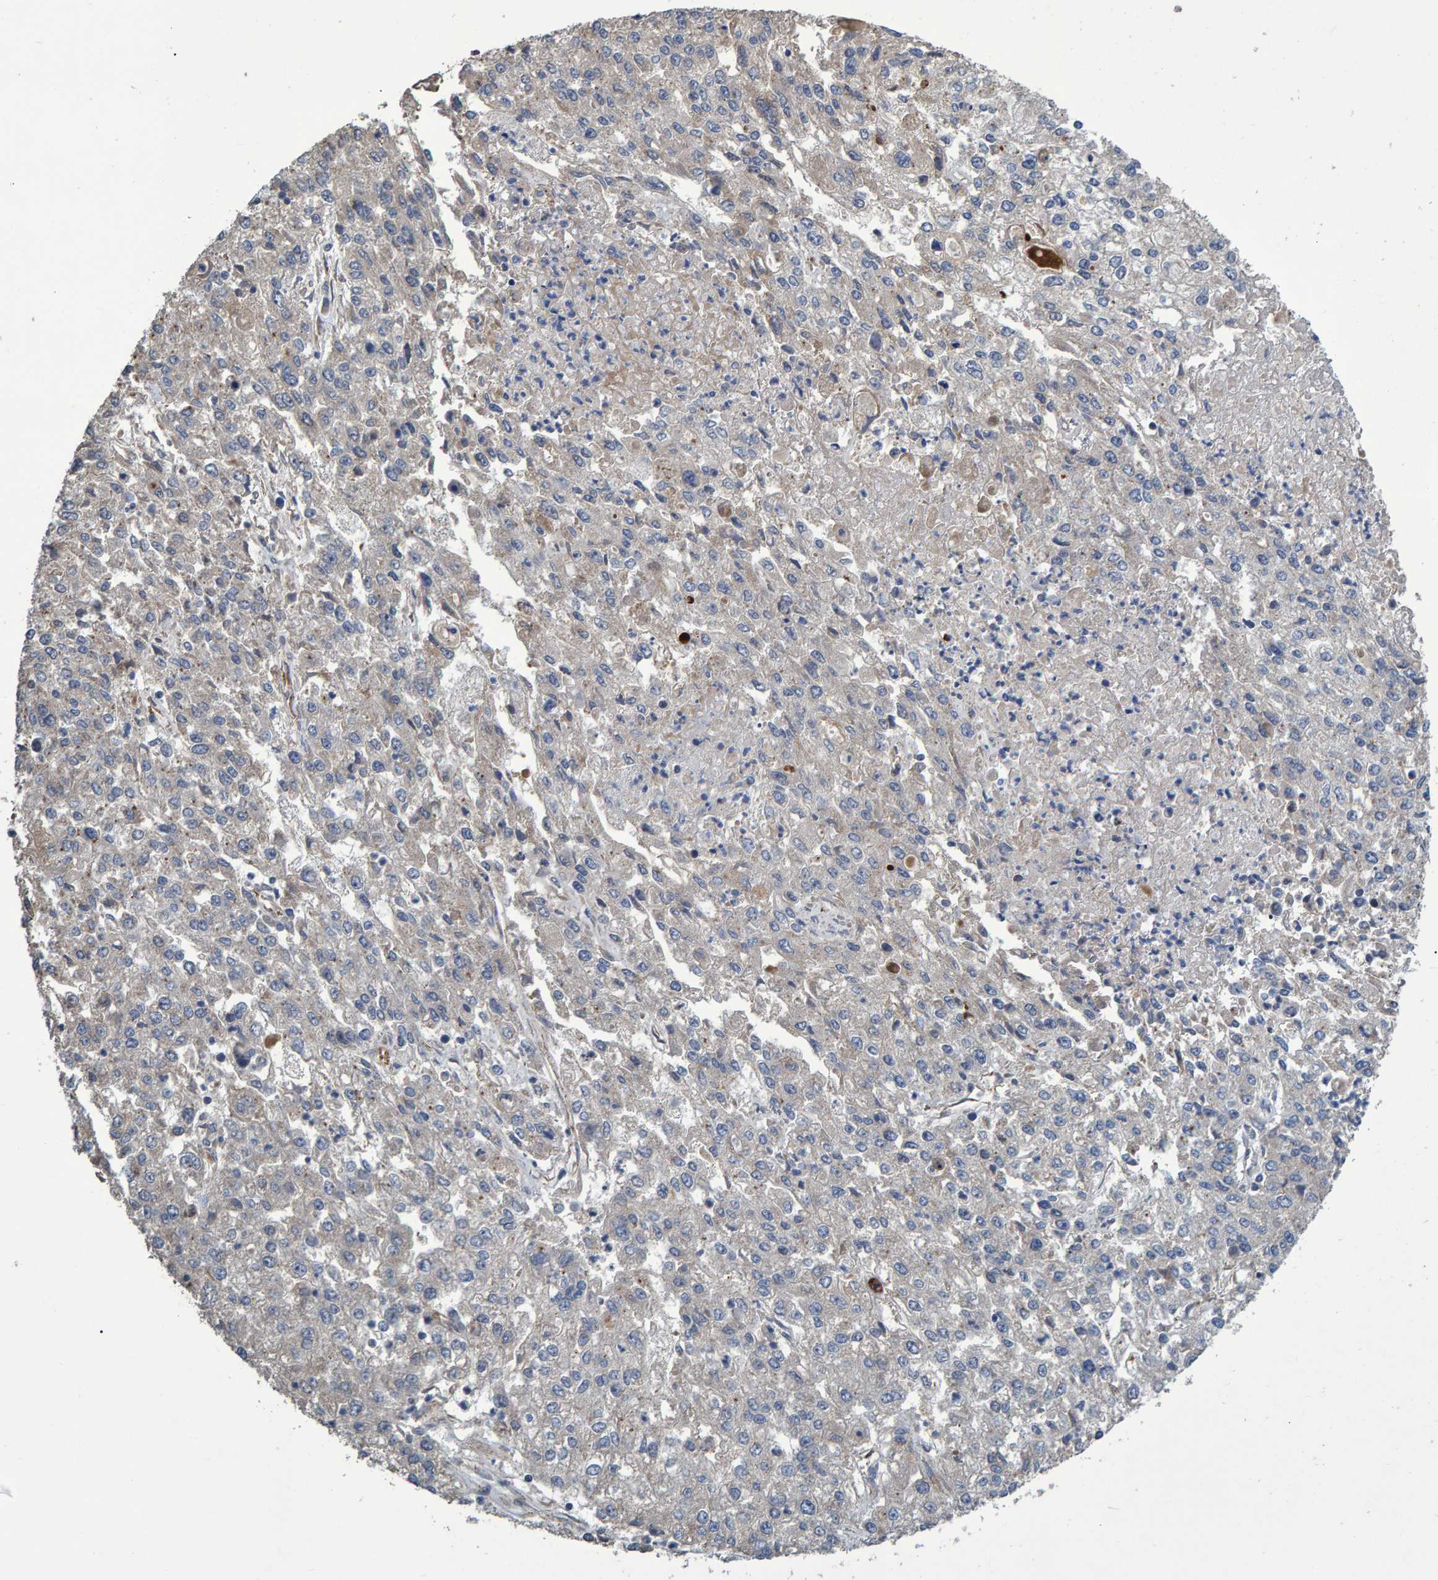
{"staining": {"intensity": "negative", "quantity": "none", "location": "none"}, "tissue": "endometrial cancer", "cell_type": "Tumor cells", "image_type": "cancer", "snomed": [{"axis": "morphology", "description": "Adenocarcinoma, NOS"}, {"axis": "topography", "description": "Endometrium"}], "caption": "Immunohistochemistry image of neoplastic tissue: human endometrial cancer stained with DAB (3,3'-diaminobenzidine) displays no significant protein expression in tumor cells.", "gene": "SLIT2", "patient": {"sex": "female", "age": 49}}